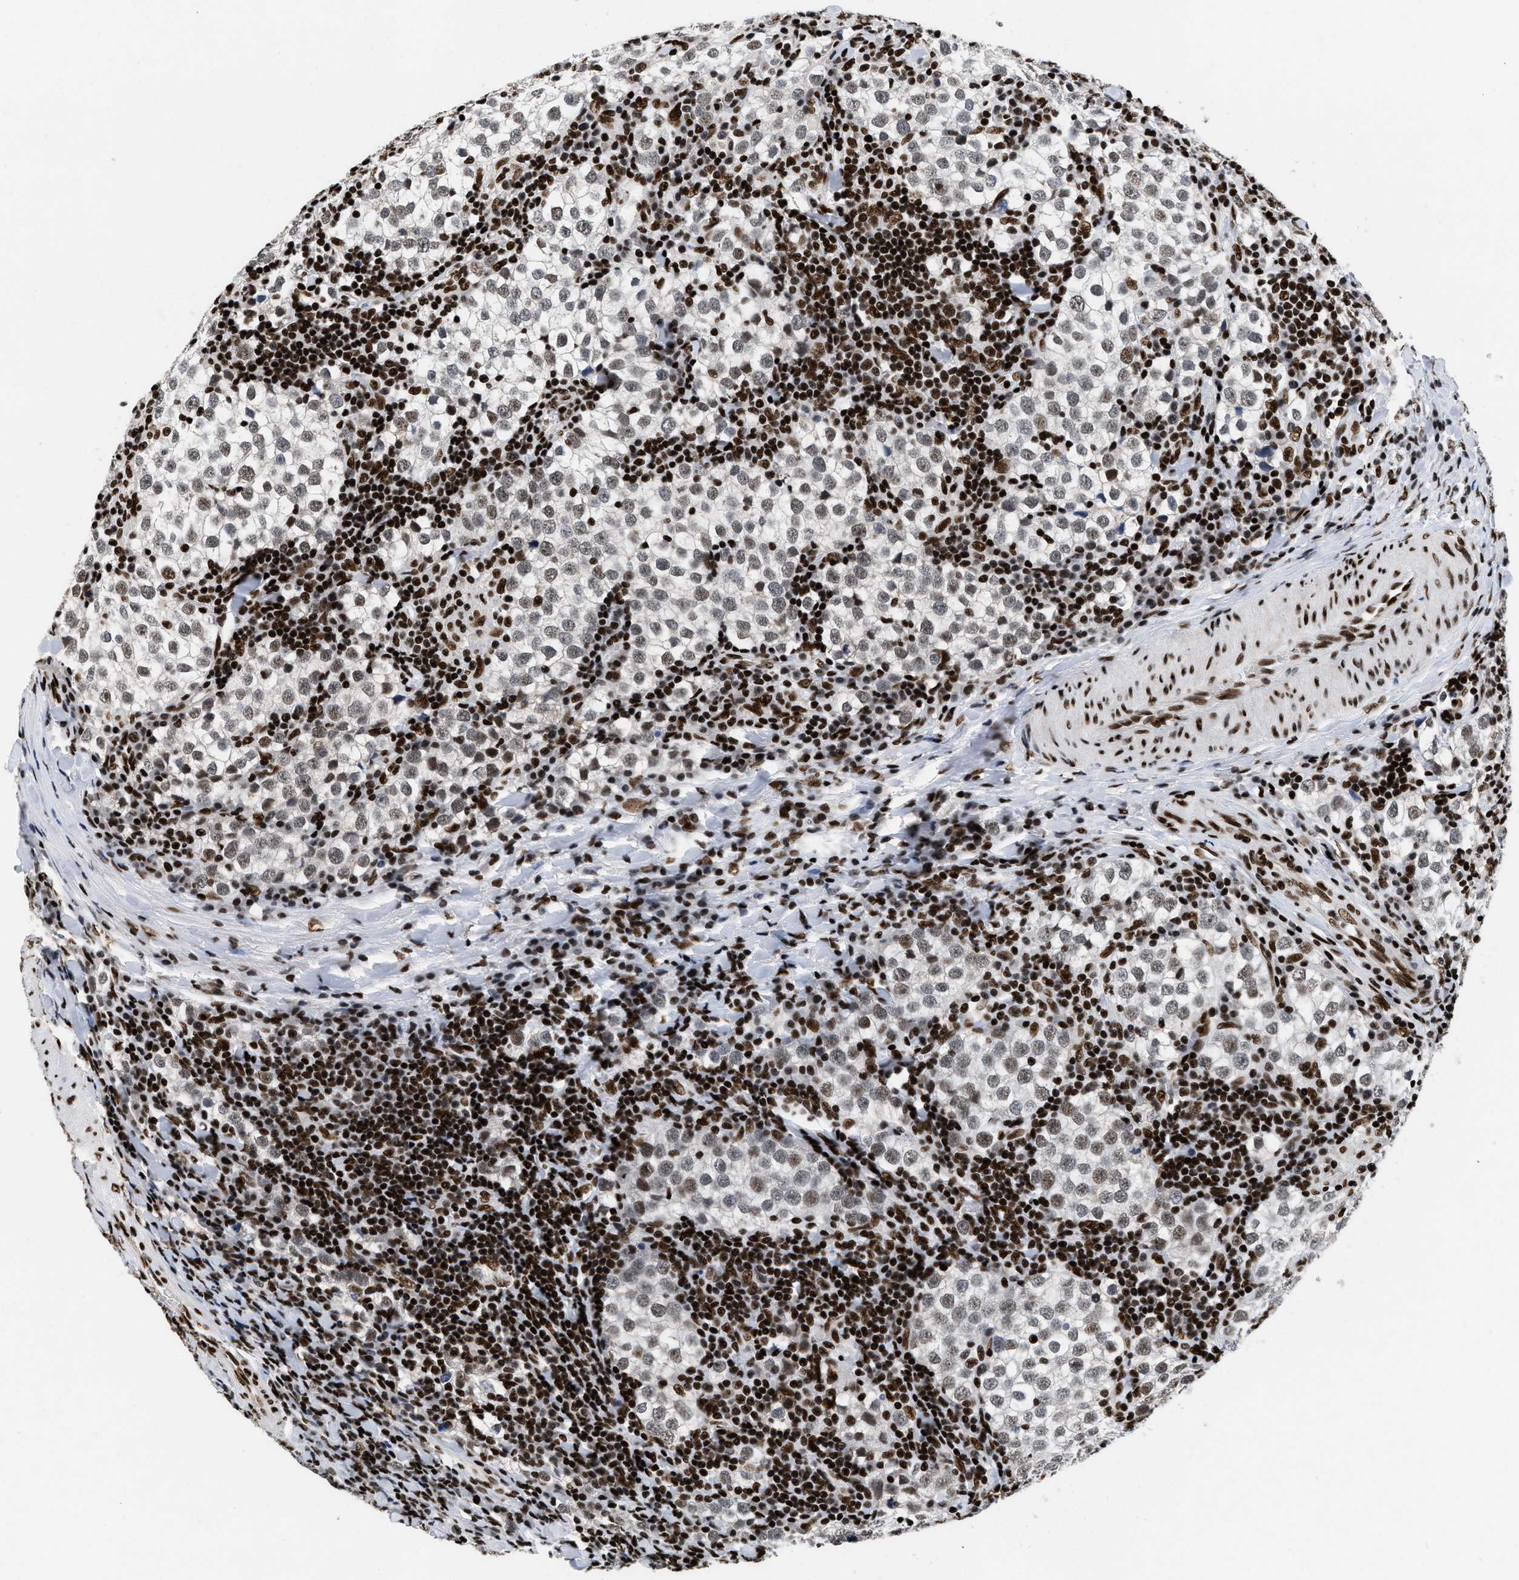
{"staining": {"intensity": "moderate", "quantity": ">75%", "location": "nuclear"}, "tissue": "testis cancer", "cell_type": "Tumor cells", "image_type": "cancer", "snomed": [{"axis": "morphology", "description": "Seminoma, NOS"}, {"axis": "morphology", "description": "Carcinoma, Embryonal, NOS"}, {"axis": "topography", "description": "Testis"}], "caption": "Testis embryonal carcinoma stained with a protein marker exhibits moderate staining in tumor cells.", "gene": "CREB1", "patient": {"sex": "male", "age": 36}}